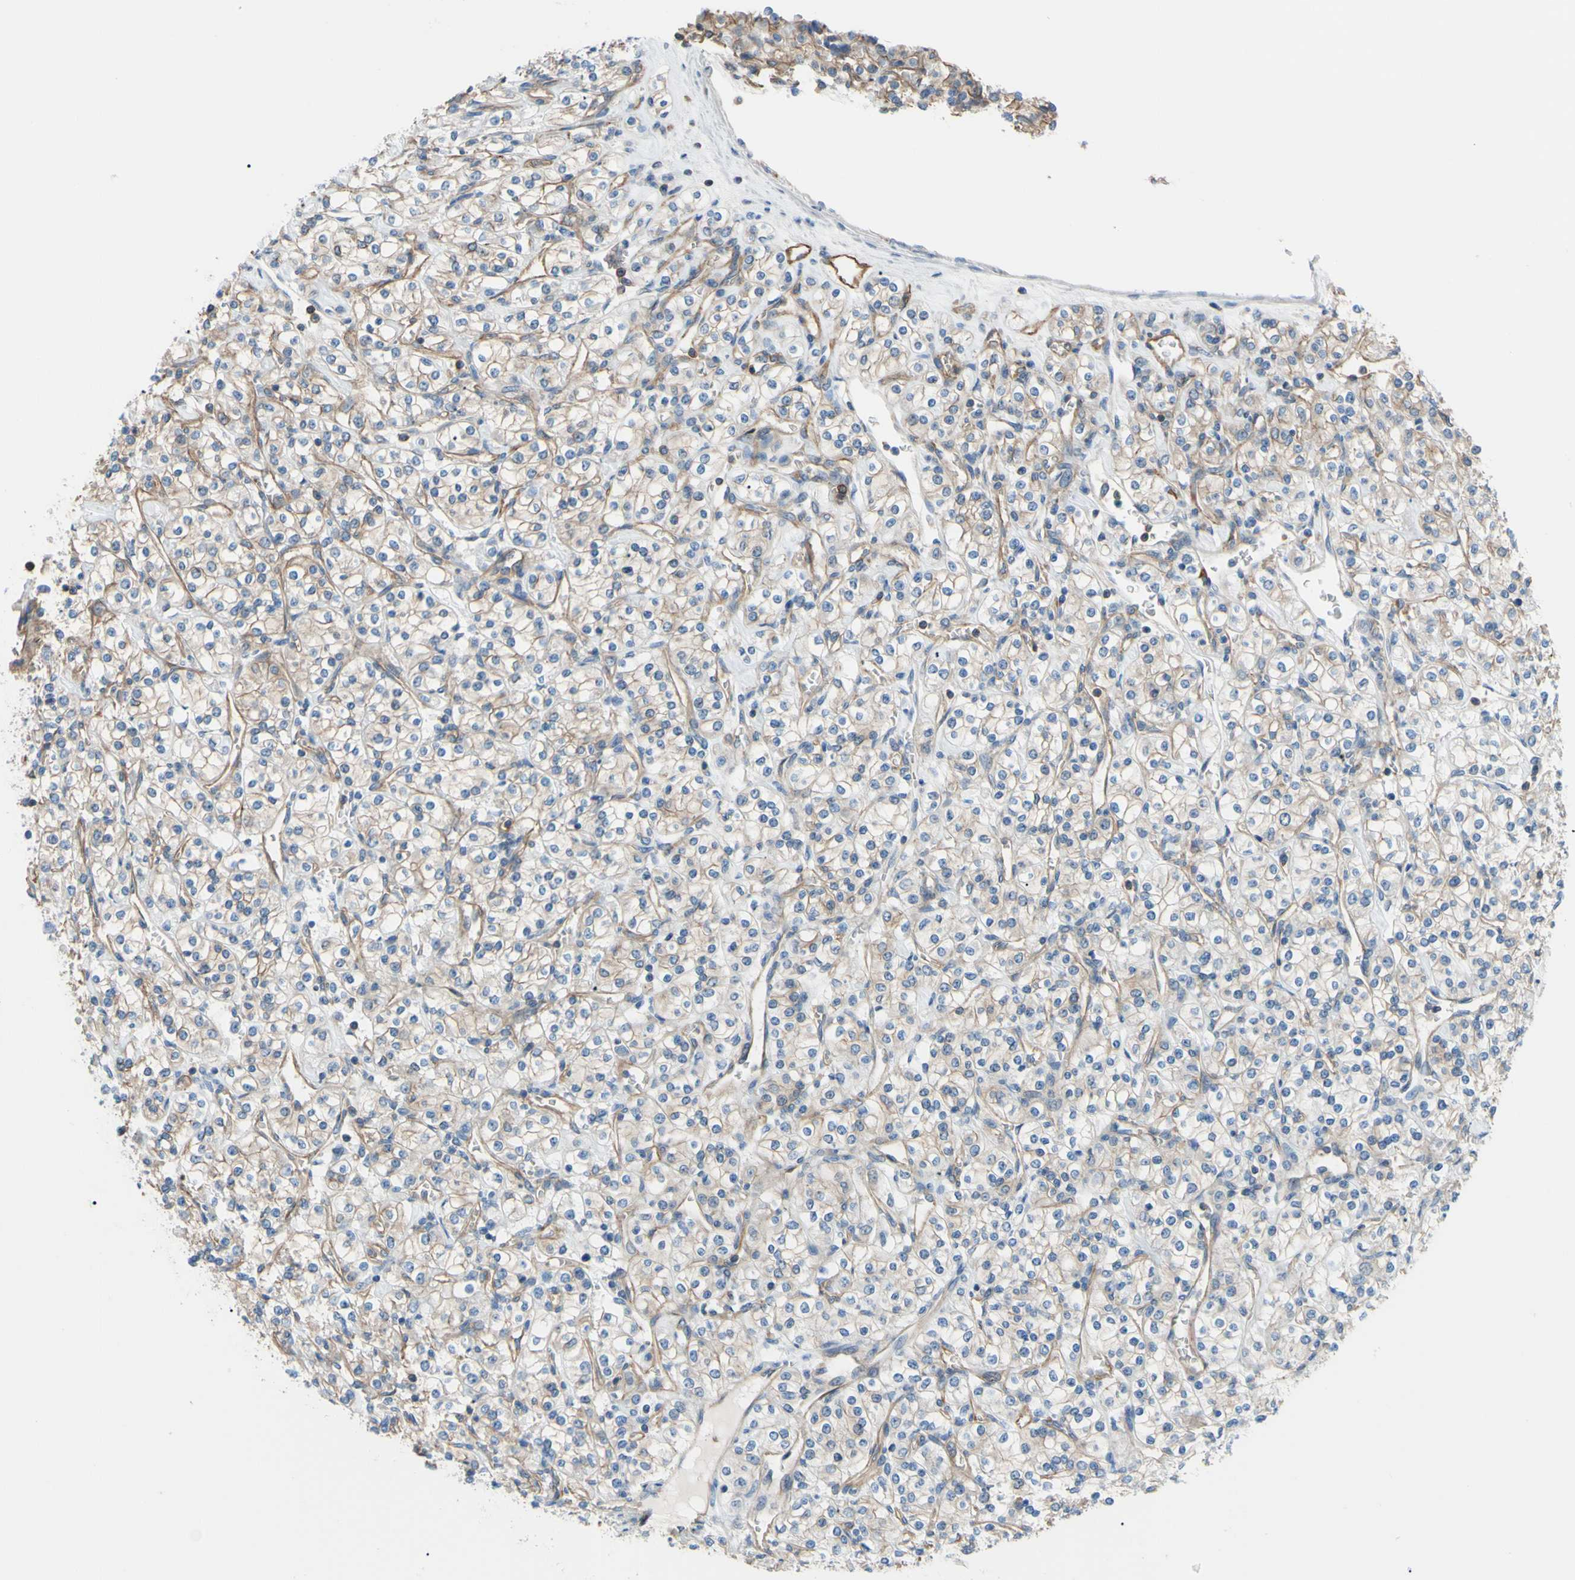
{"staining": {"intensity": "negative", "quantity": "none", "location": "none"}, "tissue": "renal cancer", "cell_type": "Tumor cells", "image_type": "cancer", "snomed": [{"axis": "morphology", "description": "Adenocarcinoma, NOS"}, {"axis": "topography", "description": "Kidney"}], "caption": "This is an immunohistochemistry (IHC) histopathology image of human renal adenocarcinoma. There is no expression in tumor cells.", "gene": "ADD1", "patient": {"sex": "male", "age": 77}}